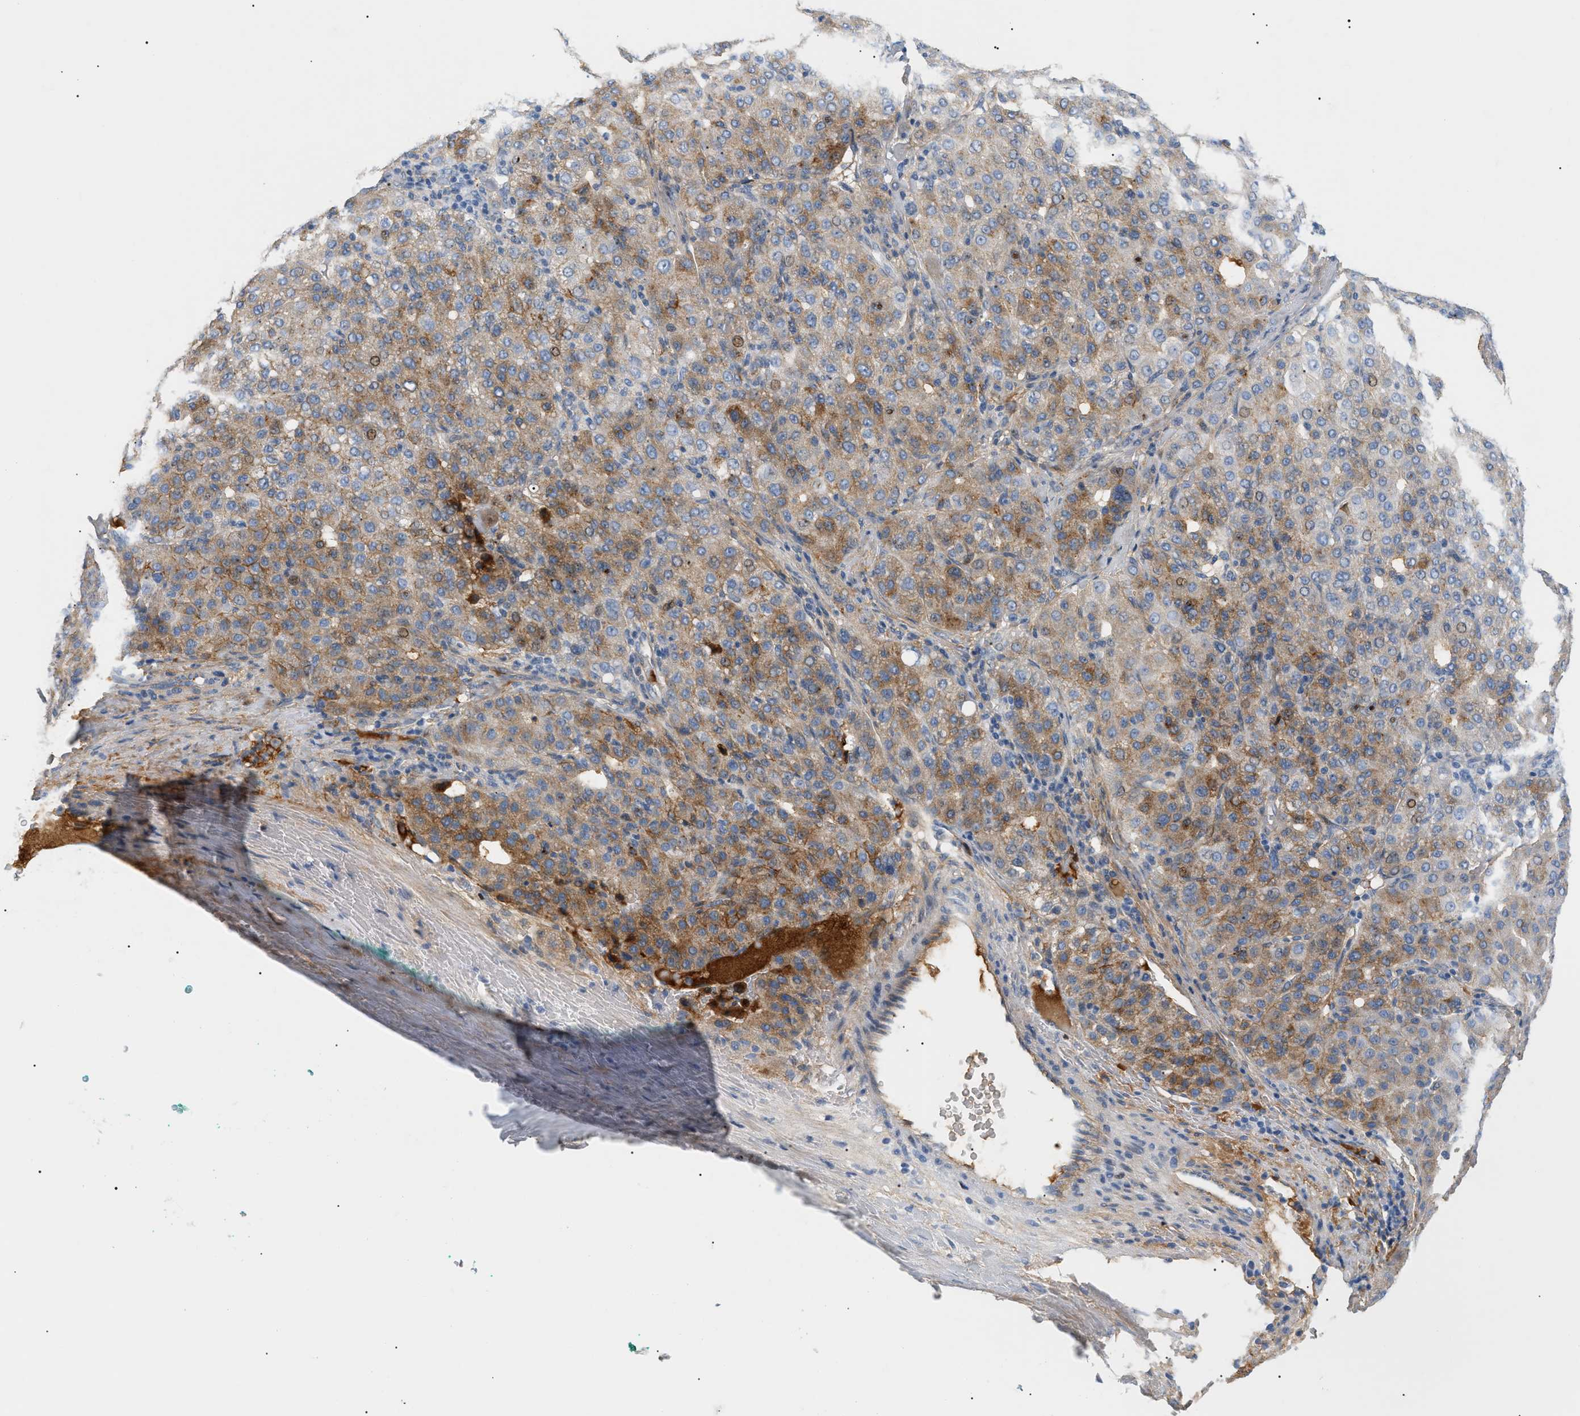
{"staining": {"intensity": "moderate", "quantity": "25%-75%", "location": "cytoplasmic/membranous"}, "tissue": "liver cancer", "cell_type": "Tumor cells", "image_type": "cancer", "snomed": [{"axis": "morphology", "description": "Carcinoma, Hepatocellular, NOS"}, {"axis": "topography", "description": "Liver"}], "caption": "High-magnification brightfield microscopy of hepatocellular carcinoma (liver) stained with DAB (3,3'-diaminobenzidine) (brown) and counterstained with hematoxylin (blue). tumor cells exhibit moderate cytoplasmic/membranous positivity is identified in approximately25%-75% of cells. (Stains: DAB in brown, nuclei in blue, Microscopy: brightfield microscopy at high magnification).", "gene": "CFH", "patient": {"sex": "male", "age": 65}}